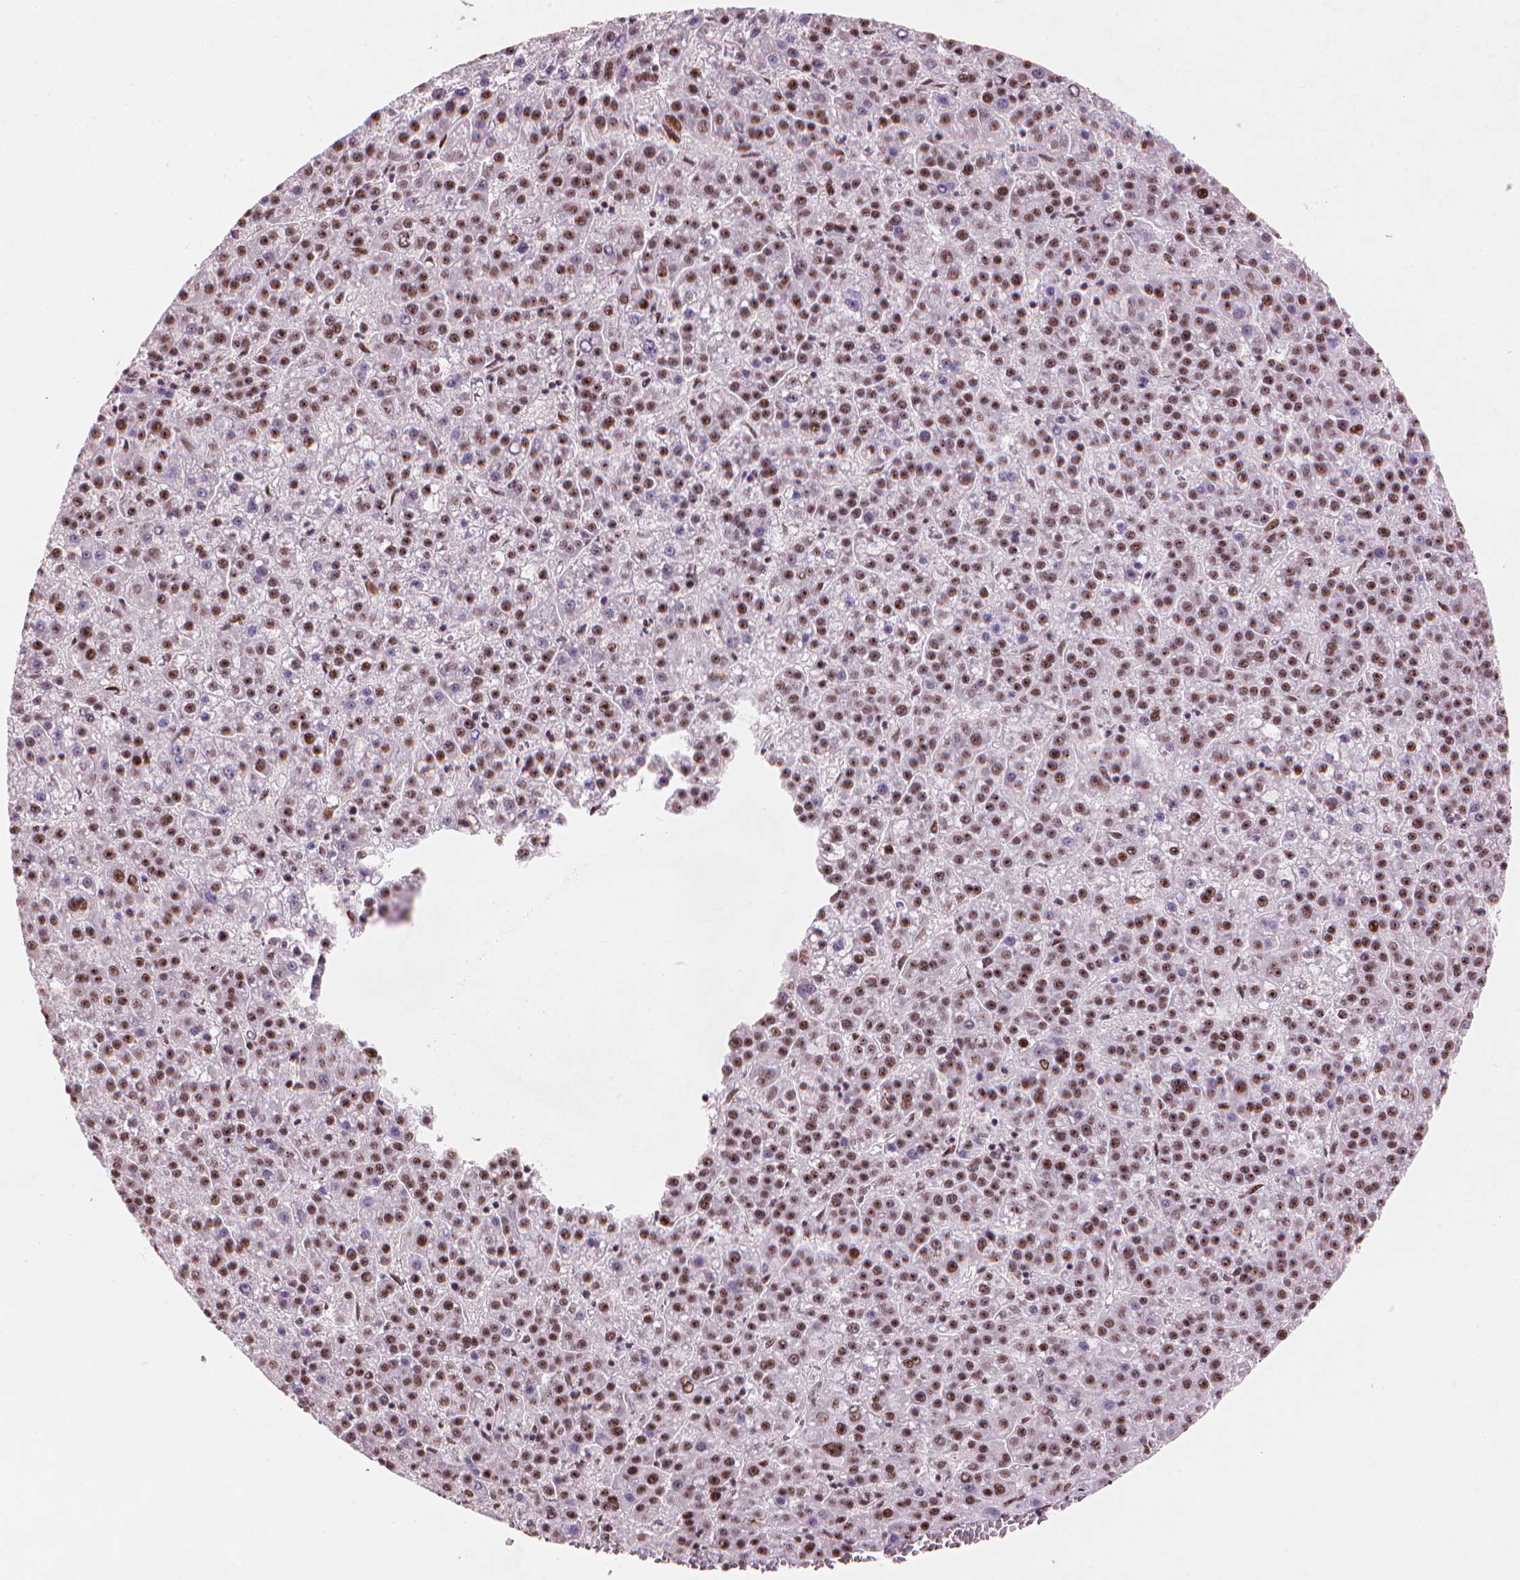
{"staining": {"intensity": "strong", "quantity": ">75%", "location": "nuclear"}, "tissue": "liver cancer", "cell_type": "Tumor cells", "image_type": "cancer", "snomed": [{"axis": "morphology", "description": "Carcinoma, Hepatocellular, NOS"}, {"axis": "topography", "description": "Liver"}], "caption": "High-magnification brightfield microscopy of liver cancer (hepatocellular carcinoma) stained with DAB (brown) and counterstained with hematoxylin (blue). tumor cells exhibit strong nuclear expression is seen in approximately>75% of cells. (IHC, brightfield microscopy, high magnification).", "gene": "HES7", "patient": {"sex": "female", "age": 58}}